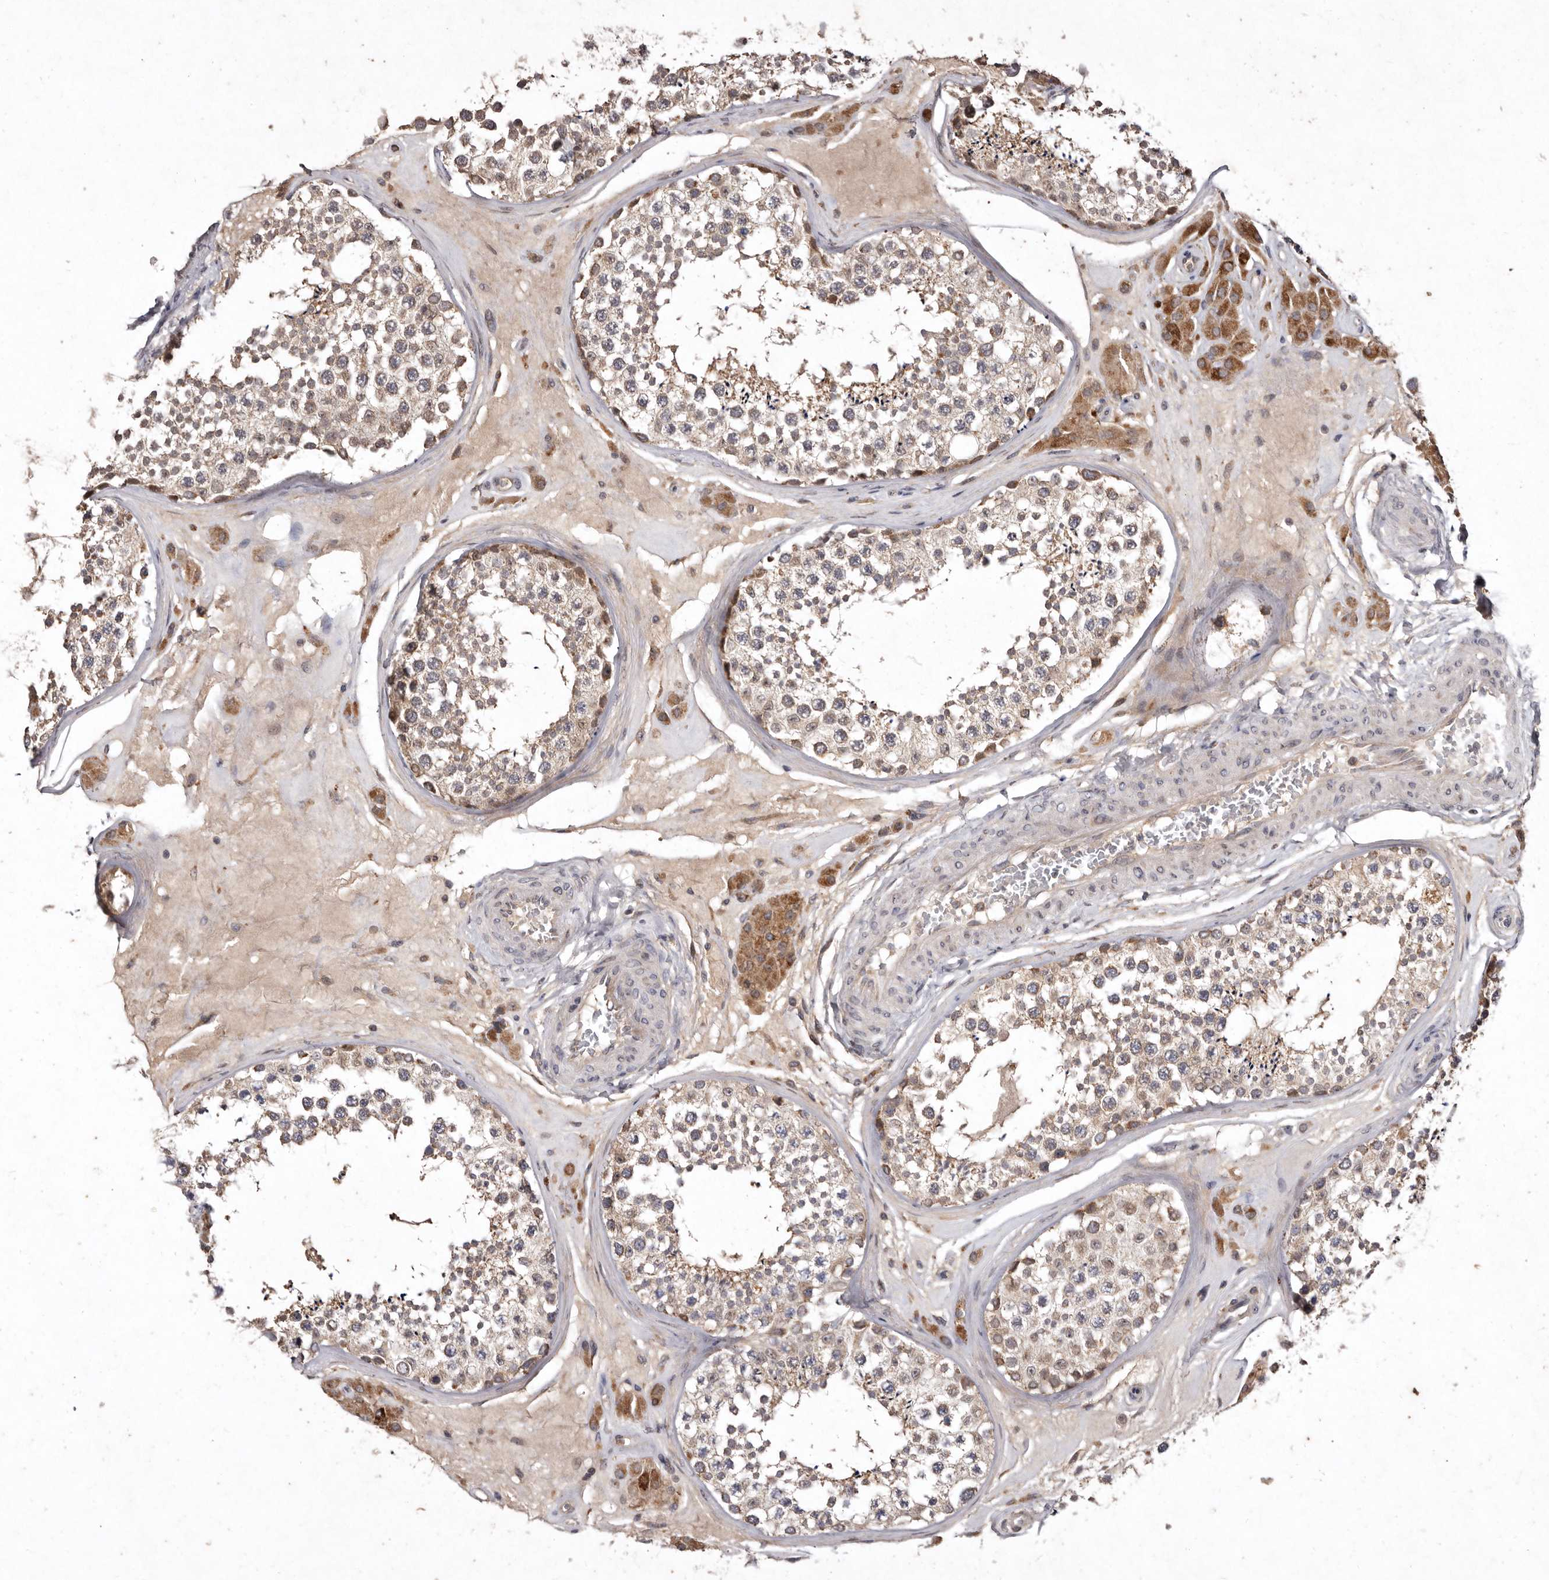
{"staining": {"intensity": "moderate", "quantity": "25%-75%", "location": "cytoplasmic/membranous"}, "tissue": "testis", "cell_type": "Cells in seminiferous ducts", "image_type": "normal", "snomed": [{"axis": "morphology", "description": "Normal tissue, NOS"}, {"axis": "topography", "description": "Testis"}], "caption": "Immunohistochemistry (IHC) of benign testis demonstrates medium levels of moderate cytoplasmic/membranous positivity in approximately 25%-75% of cells in seminiferous ducts.", "gene": "FLAD1", "patient": {"sex": "male", "age": 46}}